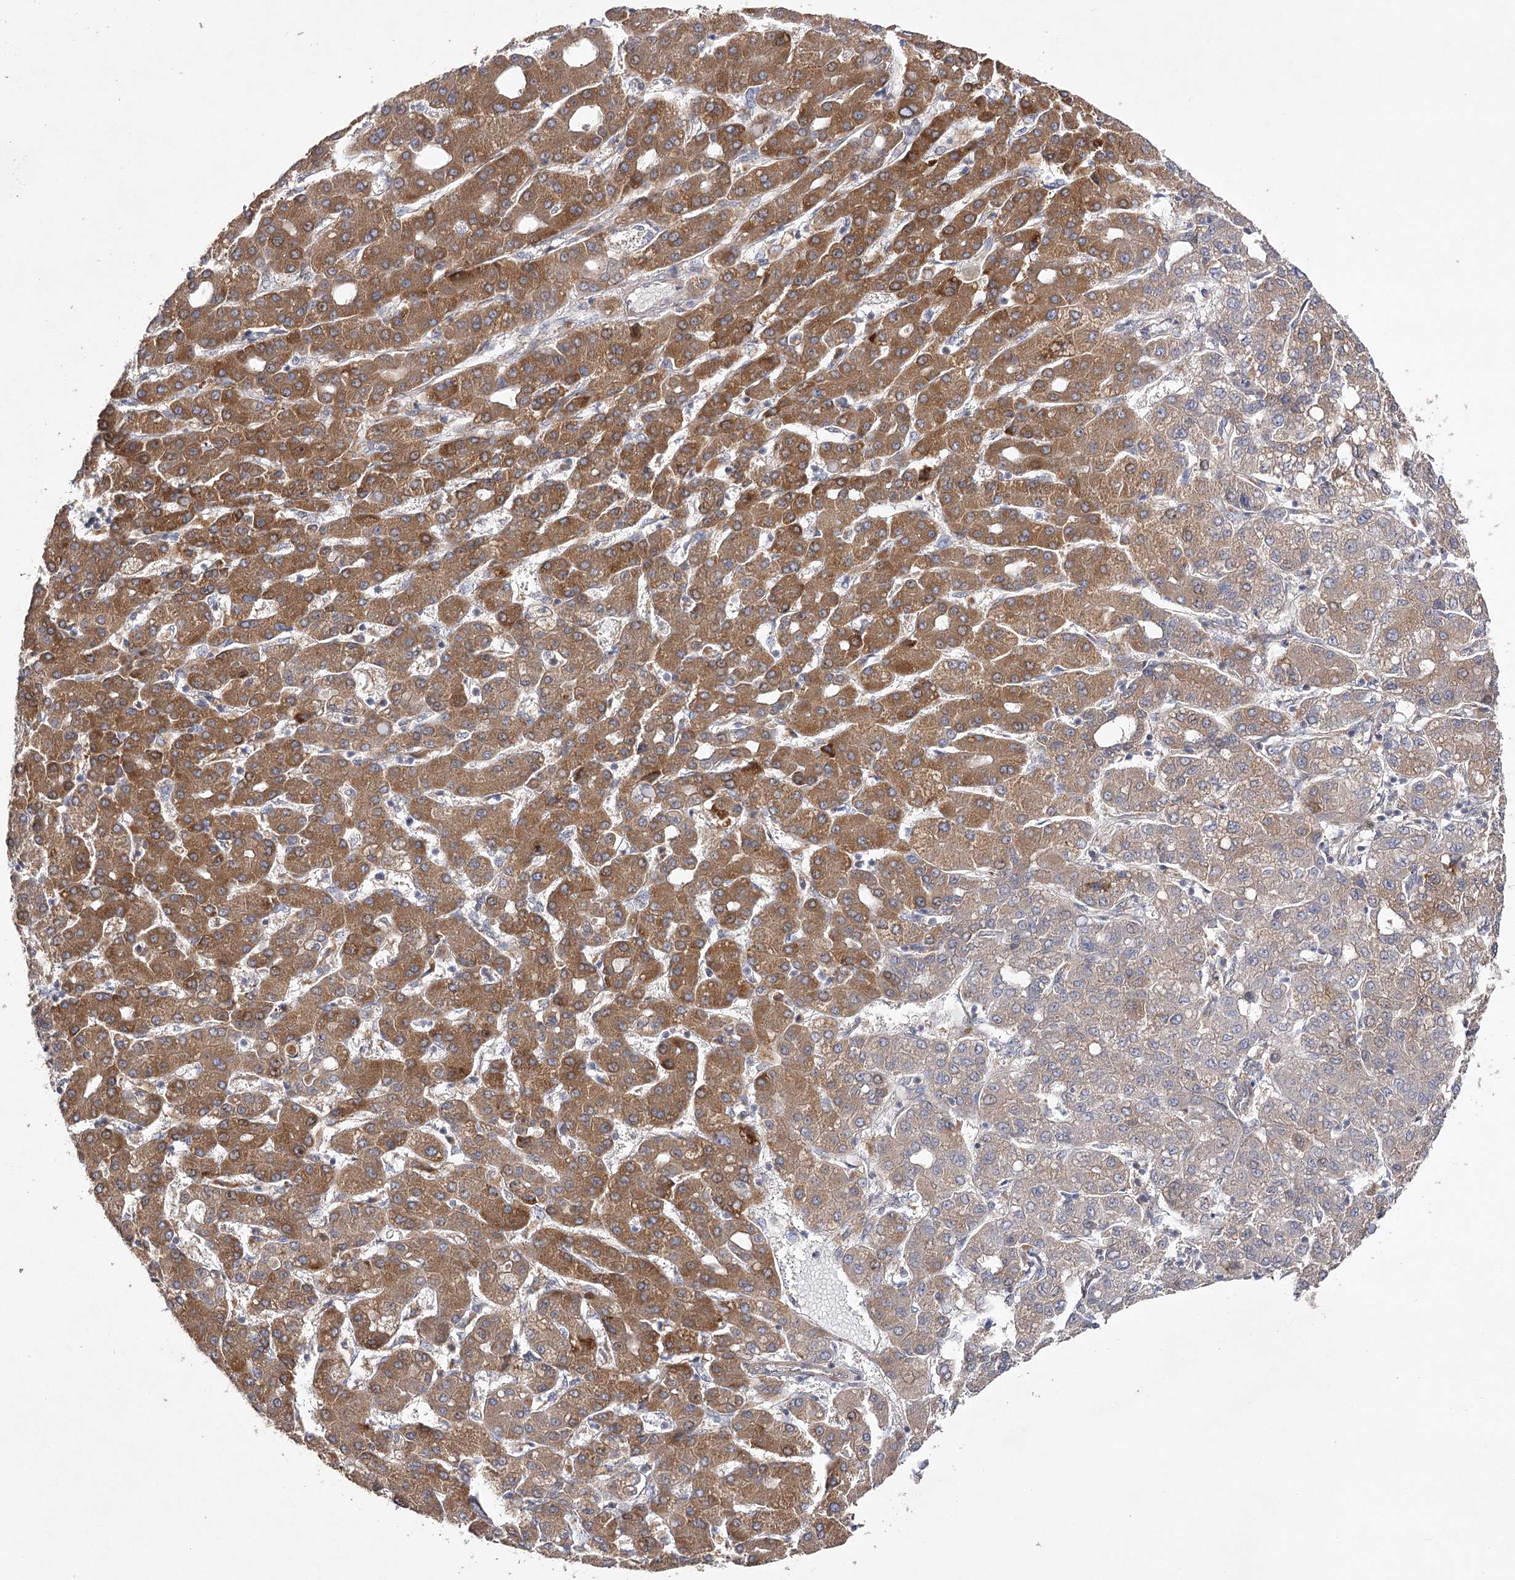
{"staining": {"intensity": "moderate", "quantity": ">75%", "location": "cytoplasmic/membranous"}, "tissue": "liver cancer", "cell_type": "Tumor cells", "image_type": "cancer", "snomed": [{"axis": "morphology", "description": "Carcinoma, Hepatocellular, NOS"}, {"axis": "topography", "description": "Liver"}], "caption": "A high-resolution image shows IHC staining of liver hepatocellular carcinoma, which exhibits moderate cytoplasmic/membranous staining in approximately >75% of tumor cells. Ihc stains the protein in brown and the nuclei are stained blue.", "gene": "OBSL1", "patient": {"sex": "male", "age": 65}}